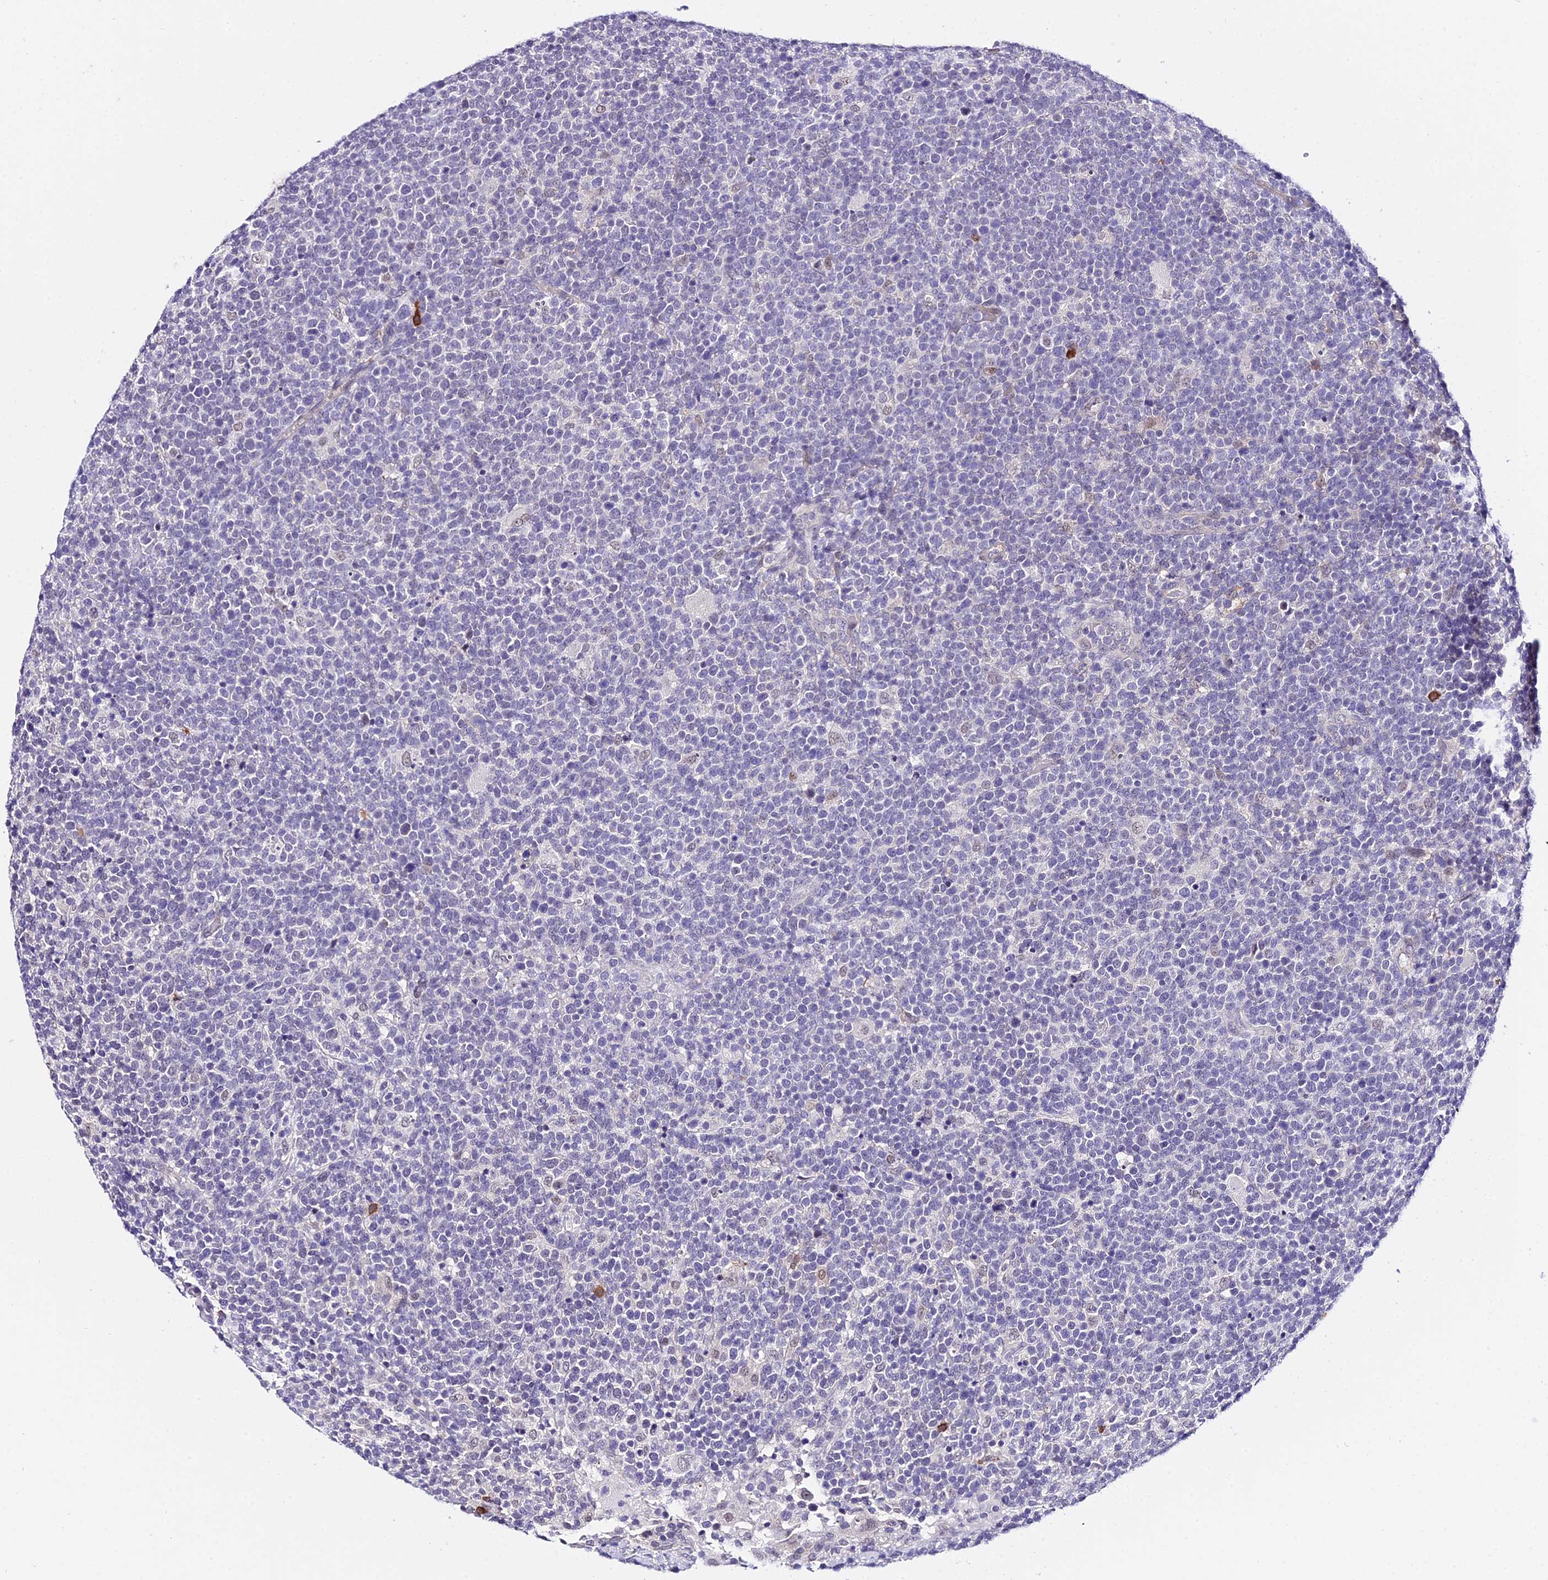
{"staining": {"intensity": "negative", "quantity": "none", "location": "none"}, "tissue": "lymphoma", "cell_type": "Tumor cells", "image_type": "cancer", "snomed": [{"axis": "morphology", "description": "Malignant lymphoma, non-Hodgkin's type, High grade"}, {"axis": "topography", "description": "Lymph node"}], "caption": "This is a micrograph of IHC staining of lymphoma, which shows no expression in tumor cells.", "gene": "POLR2I", "patient": {"sex": "male", "age": 61}}